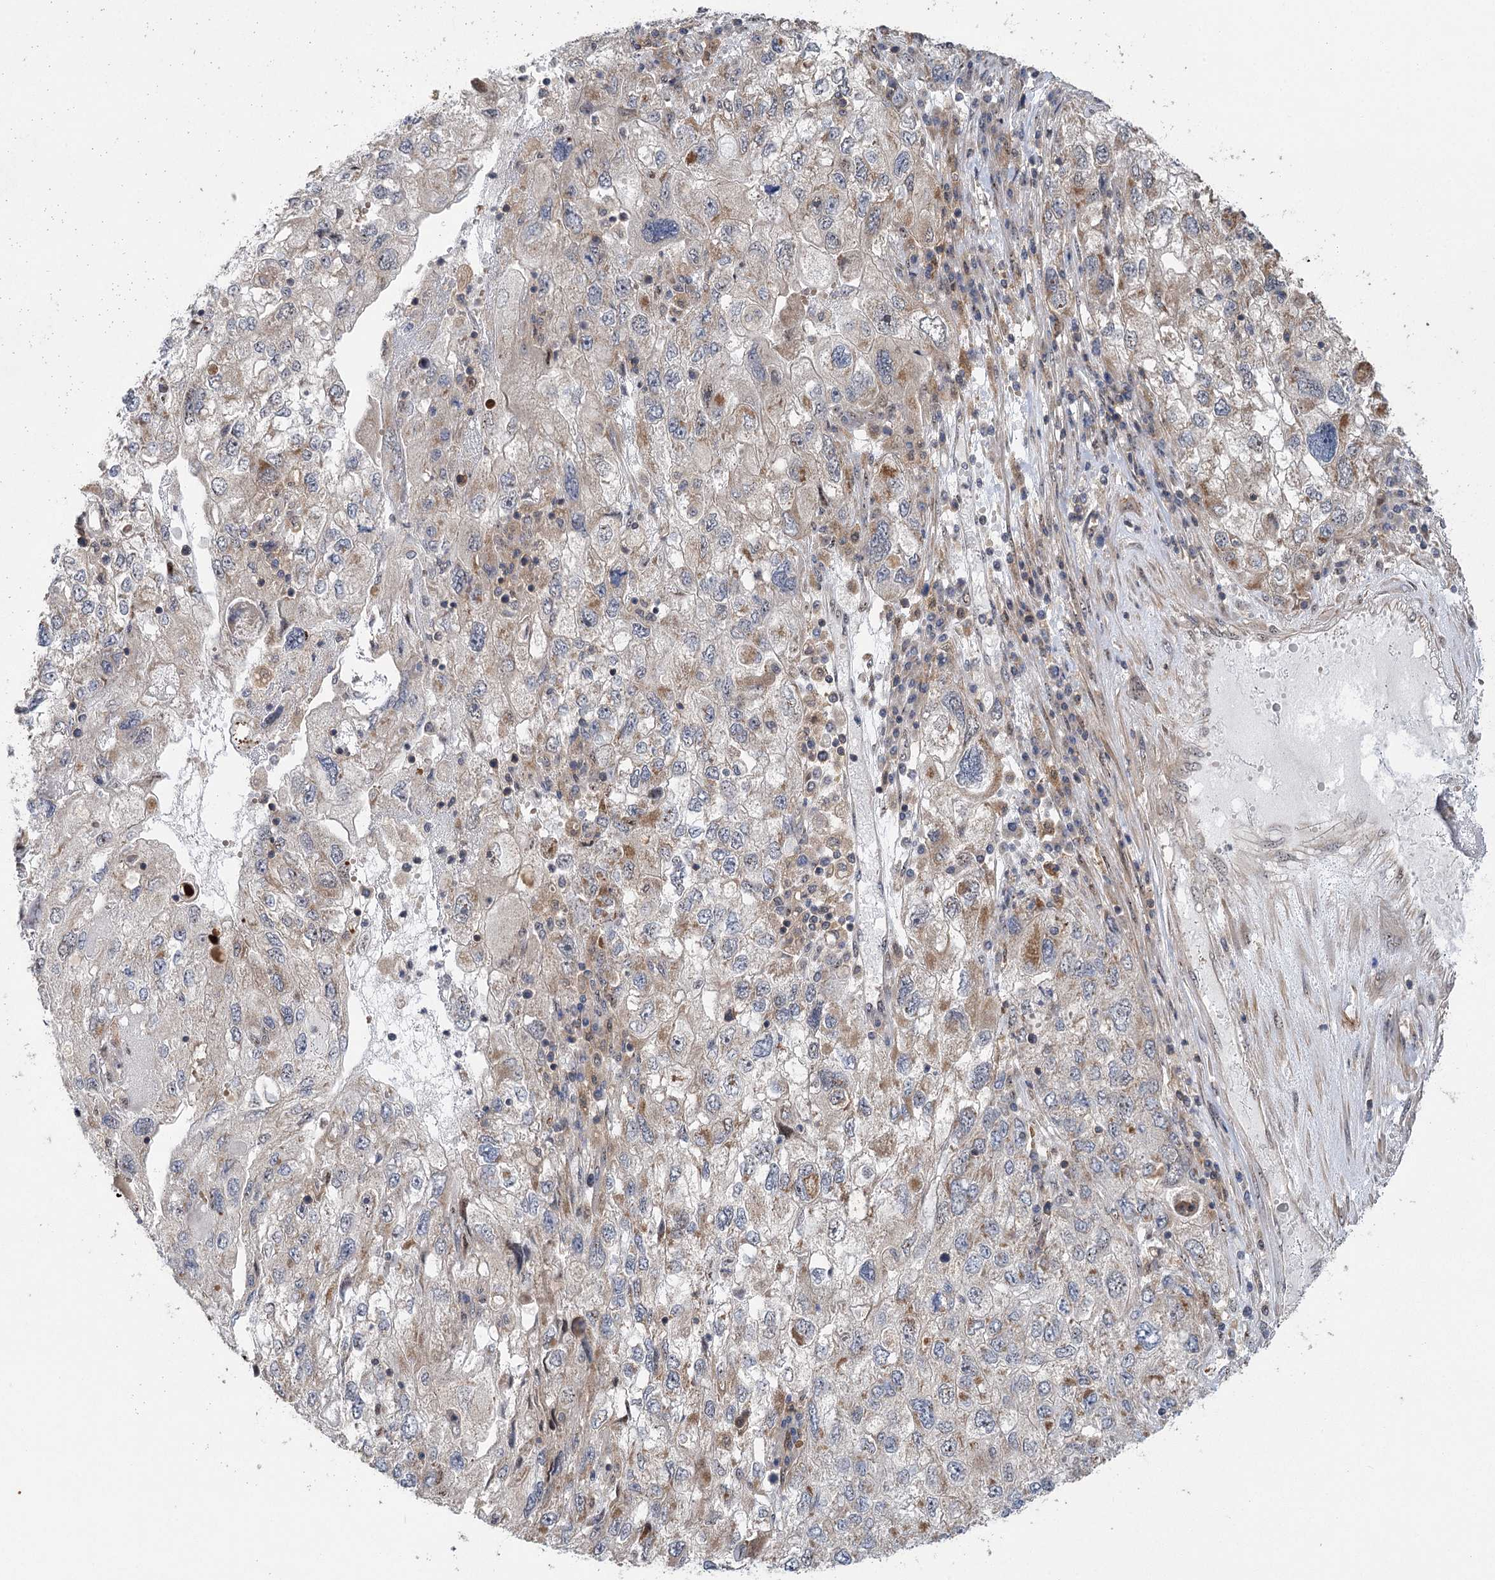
{"staining": {"intensity": "moderate", "quantity": "<25%", "location": "cytoplasmic/membranous"}, "tissue": "endometrial cancer", "cell_type": "Tumor cells", "image_type": "cancer", "snomed": [{"axis": "morphology", "description": "Adenocarcinoma, NOS"}, {"axis": "topography", "description": "Endometrium"}], "caption": "Immunohistochemistry (DAB (3,3'-diaminobenzidine)) staining of human endometrial adenocarcinoma shows moderate cytoplasmic/membranous protein expression in approximately <25% of tumor cells.", "gene": "C12orf4", "patient": {"sex": "female", "age": 49}}